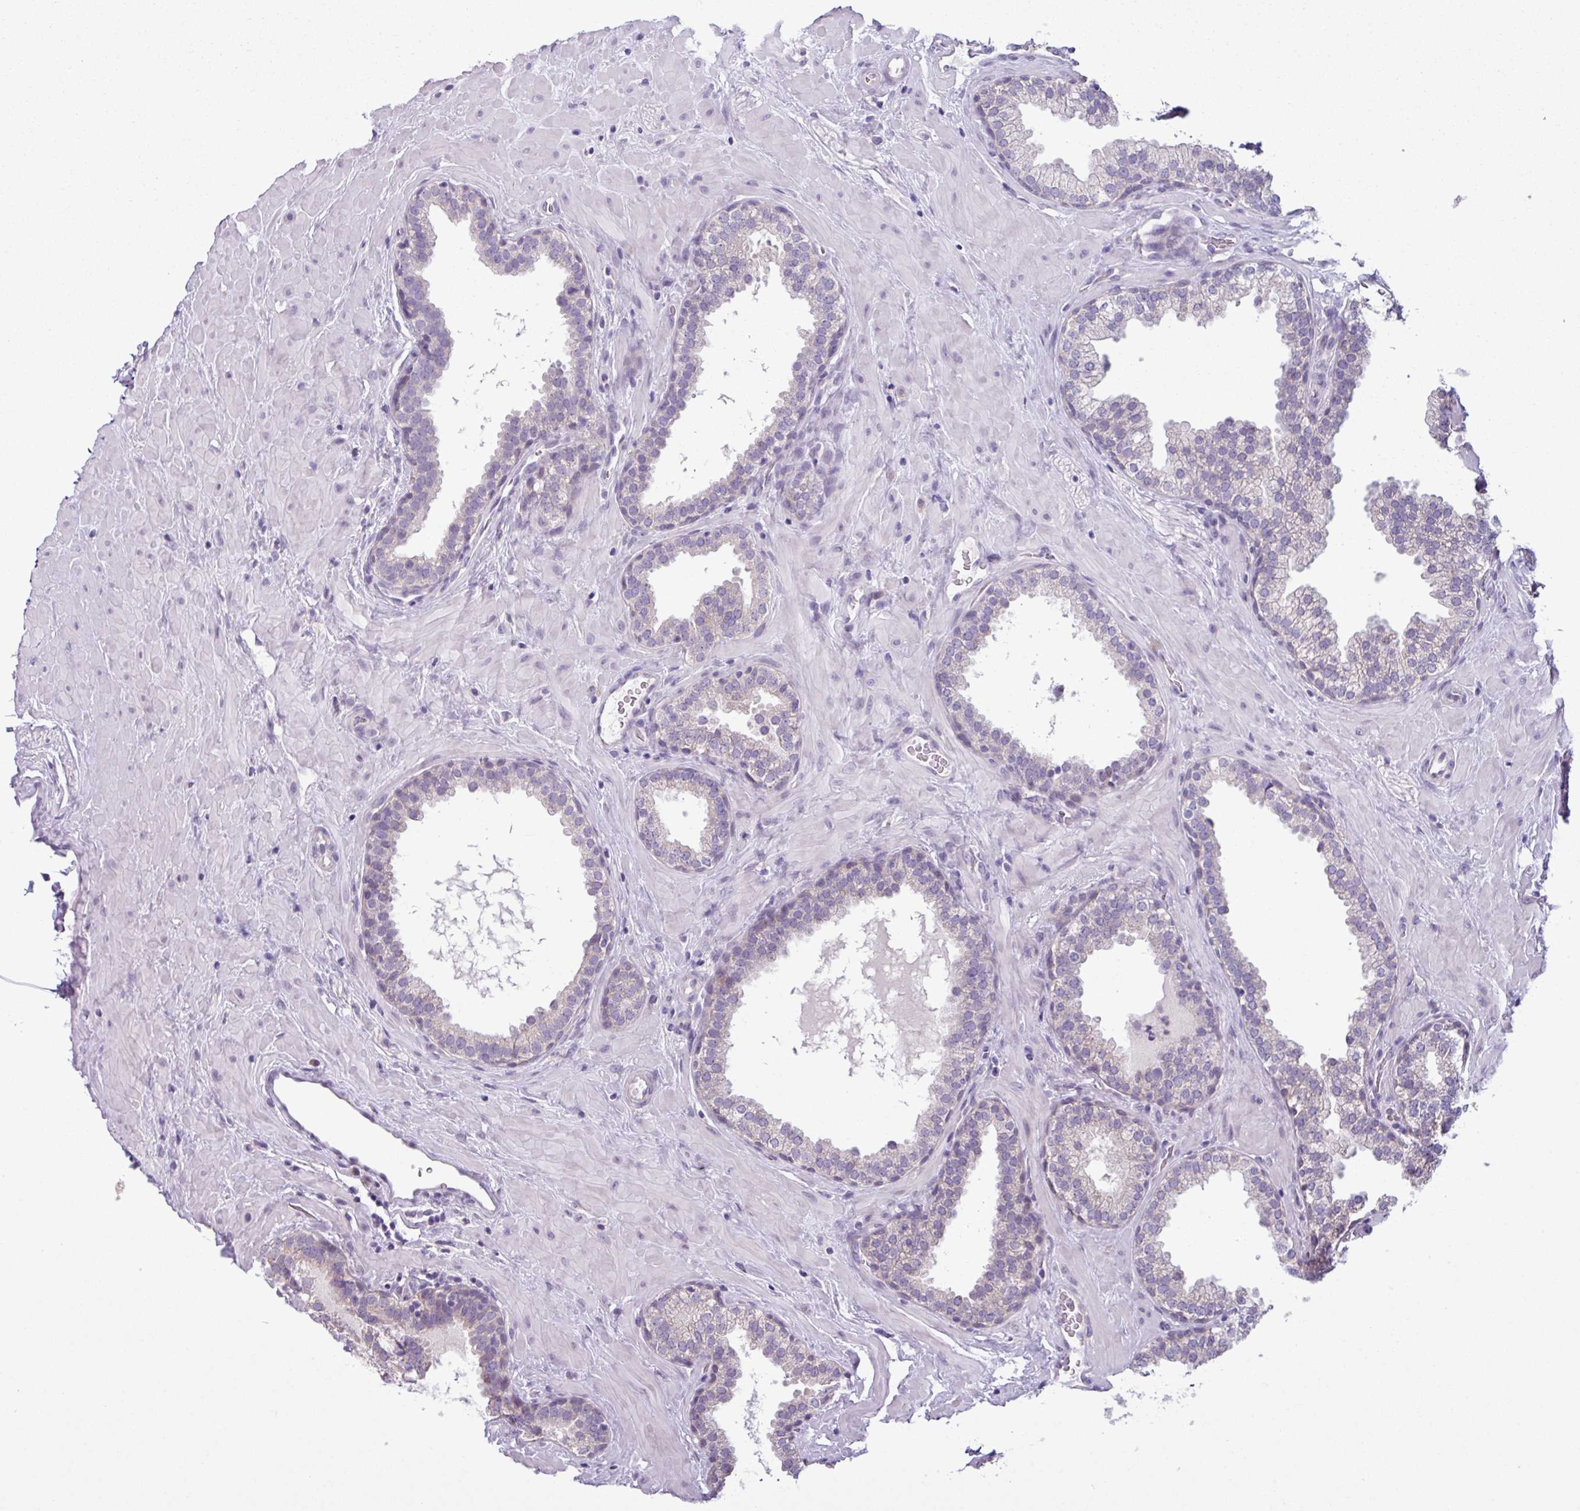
{"staining": {"intensity": "weak", "quantity": "25%-75%", "location": "cytoplasmic/membranous"}, "tissue": "prostate", "cell_type": "Glandular cells", "image_type": "normal", "snomed": [{"axis": "morphology", "description": "Normal tissue, NOS"}, {"axis": "topography", "description": "Prostate"}], "caption": "Benign prostate was stained to show a protein in brown. There is low levels of weak cytoplasmic/membranous staining in approximately 25%-75% of glandular cells. The staining was performed using DAB to visualize the protein expression in brown, while the nuclei were stained in blue with hematoxylin (Magnification: 20x).", "gene": "C20orf27", "patient": {"sex": "male", "age": 51}}